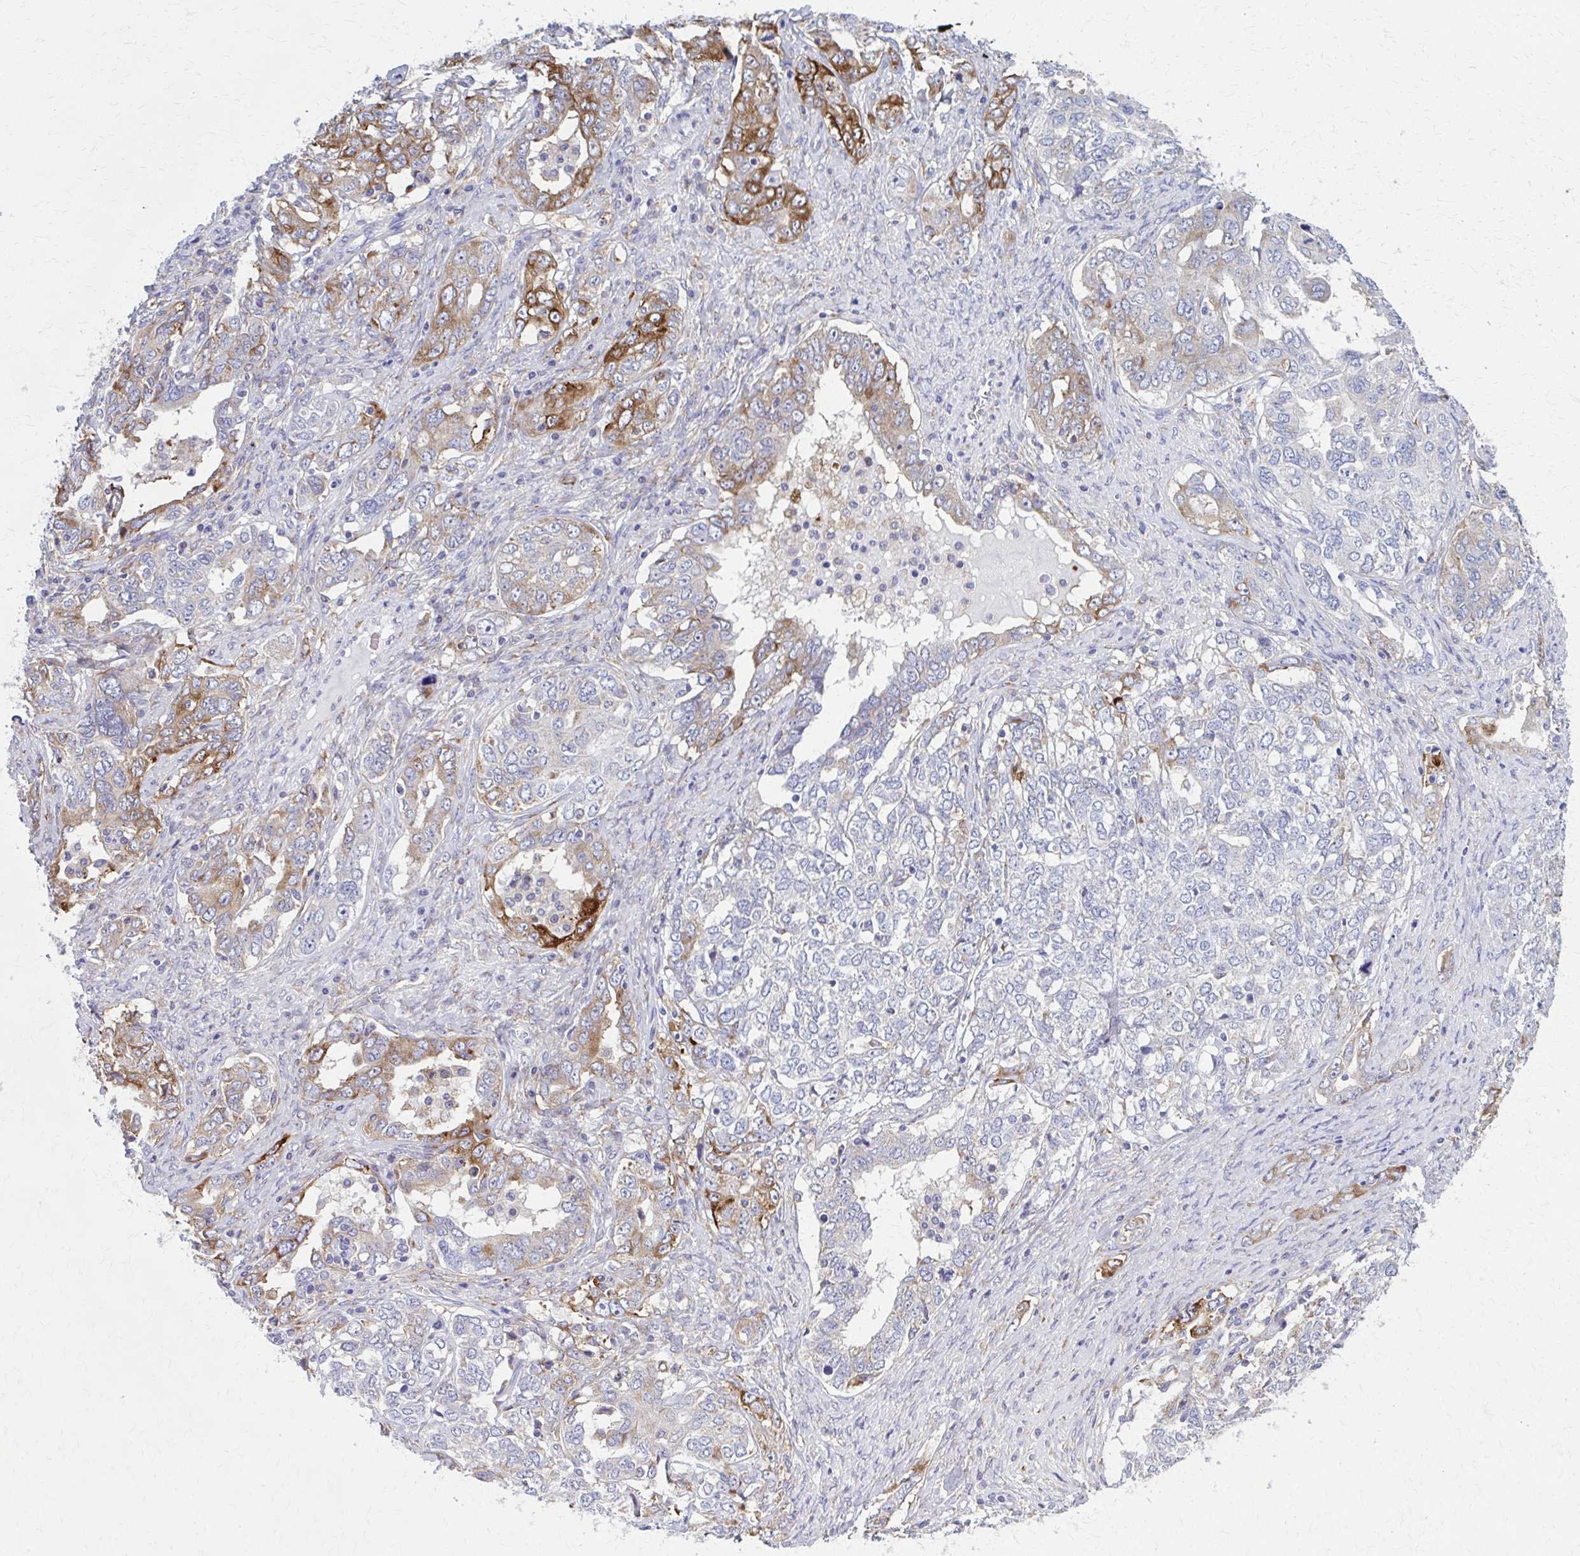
{"staining": {"intensity": "strong", "quantity": "<25%", "location": "cytoplasmic/membranous"}, "tissue": "ovarian cancer", "cell_type": "Tumor cells", "image_type": "cancer", "snomed": [{"axis": "morphology", "description": "Carcinoma, endometroid"}, {"axis": "topography", "description": "Ovary"}], "caption": "About <25% of tumor cells in ovarian endometroid carcinoma reveal strong cytoplasmic/membranous protein expression as visualized by brown immunohistochemical staining.", "gene": "SPATS2L", "patient": {"sex": "female", "age": 62}}